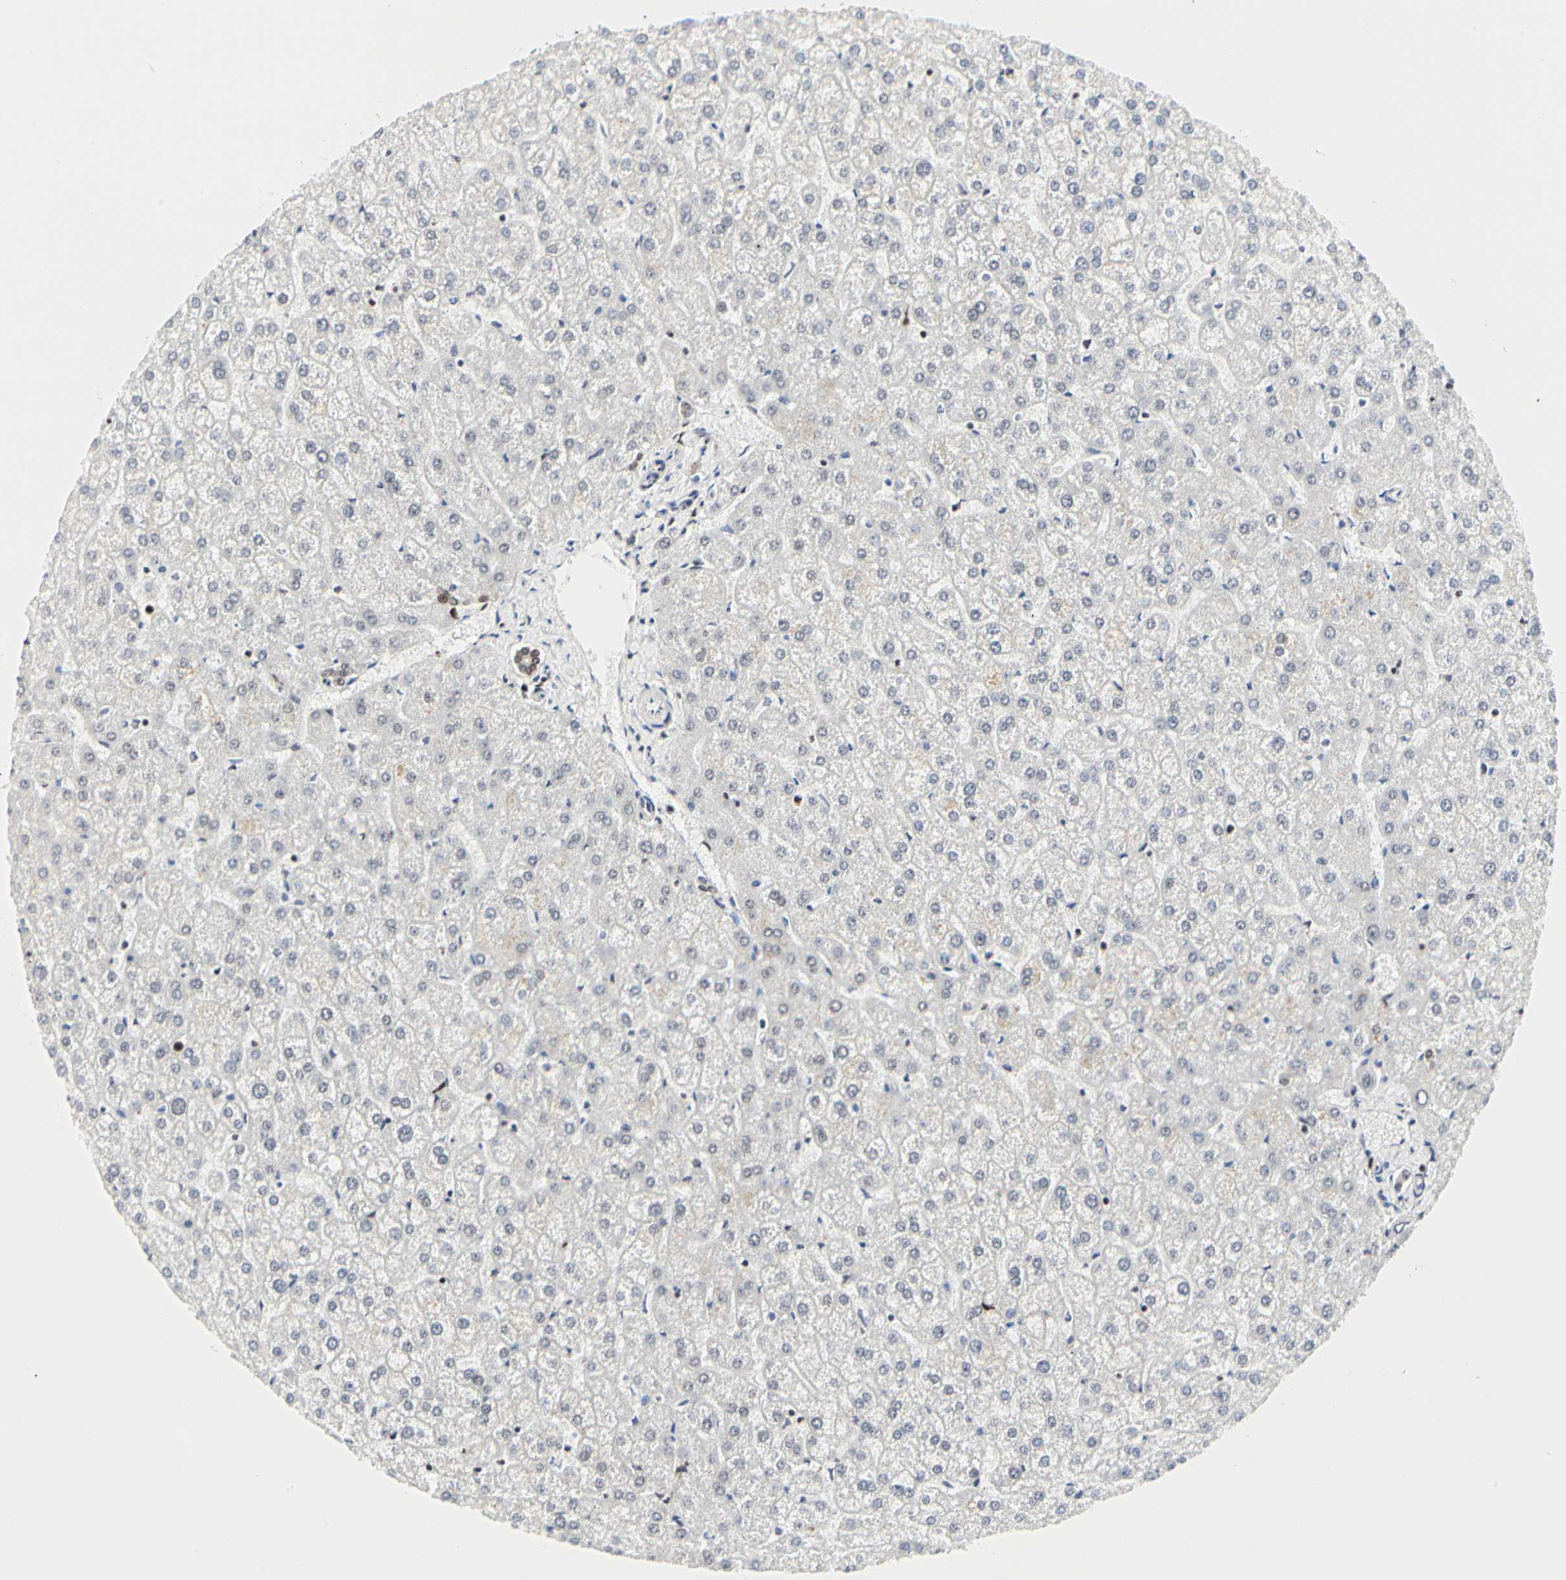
{"staining": {"intensity": "moderate", "quantity": ">75%", "location": "nuclear"}, "tissue": "liver", "cell_type": "Cholangiocytes", "image_type": "normal", "snomed": [{"axis": "morphology", "description": "Normal tissue, NOS"}, {"axis": "topography", "description": "Liver"}], "caption": "Protein expression analysis of normal liver reveals moderate nuclear expression in approximately >75% of cholangiocytes.", "gene": "PRMT3", "patient": {"sex": "female", "age": 32}}